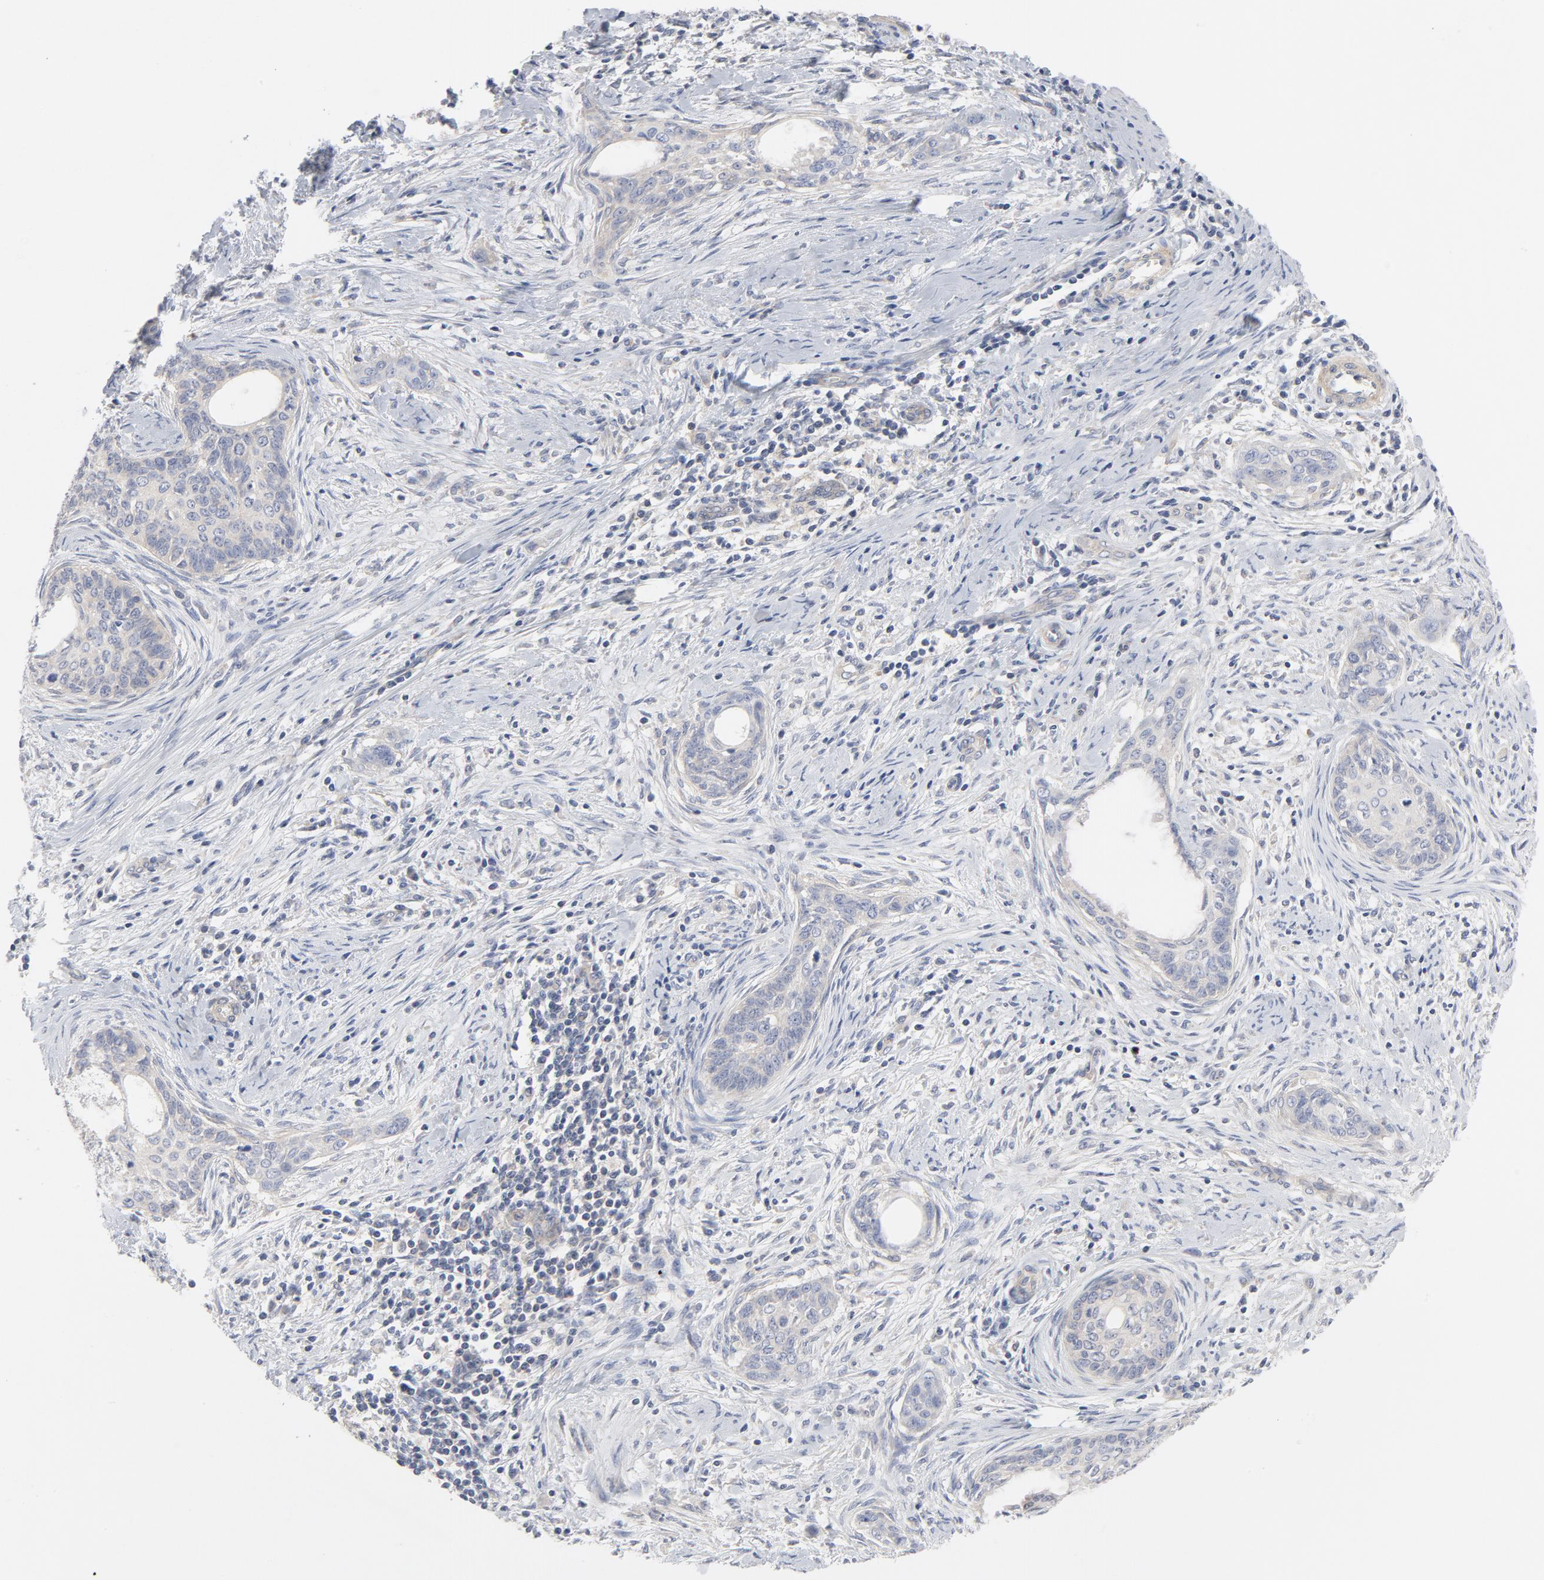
{"staining": {"intensity": "negative", "quantity": "none", "location": "none"}, "tissue": "cervical cancer", "cell_type": "Tumor cells", "image_type": "cancer", "snomed": [{"axis": "morphology", "description": "Squamous cell carcinoma, NOS"}, {"axis": "topography", "description": "Cervix"}], "caption": "Tumor cells show no significant expression in squamous cell carcinoma (cervical).", "gene": "ROCK1", "patient": {"sex": "female", "age": 33}}